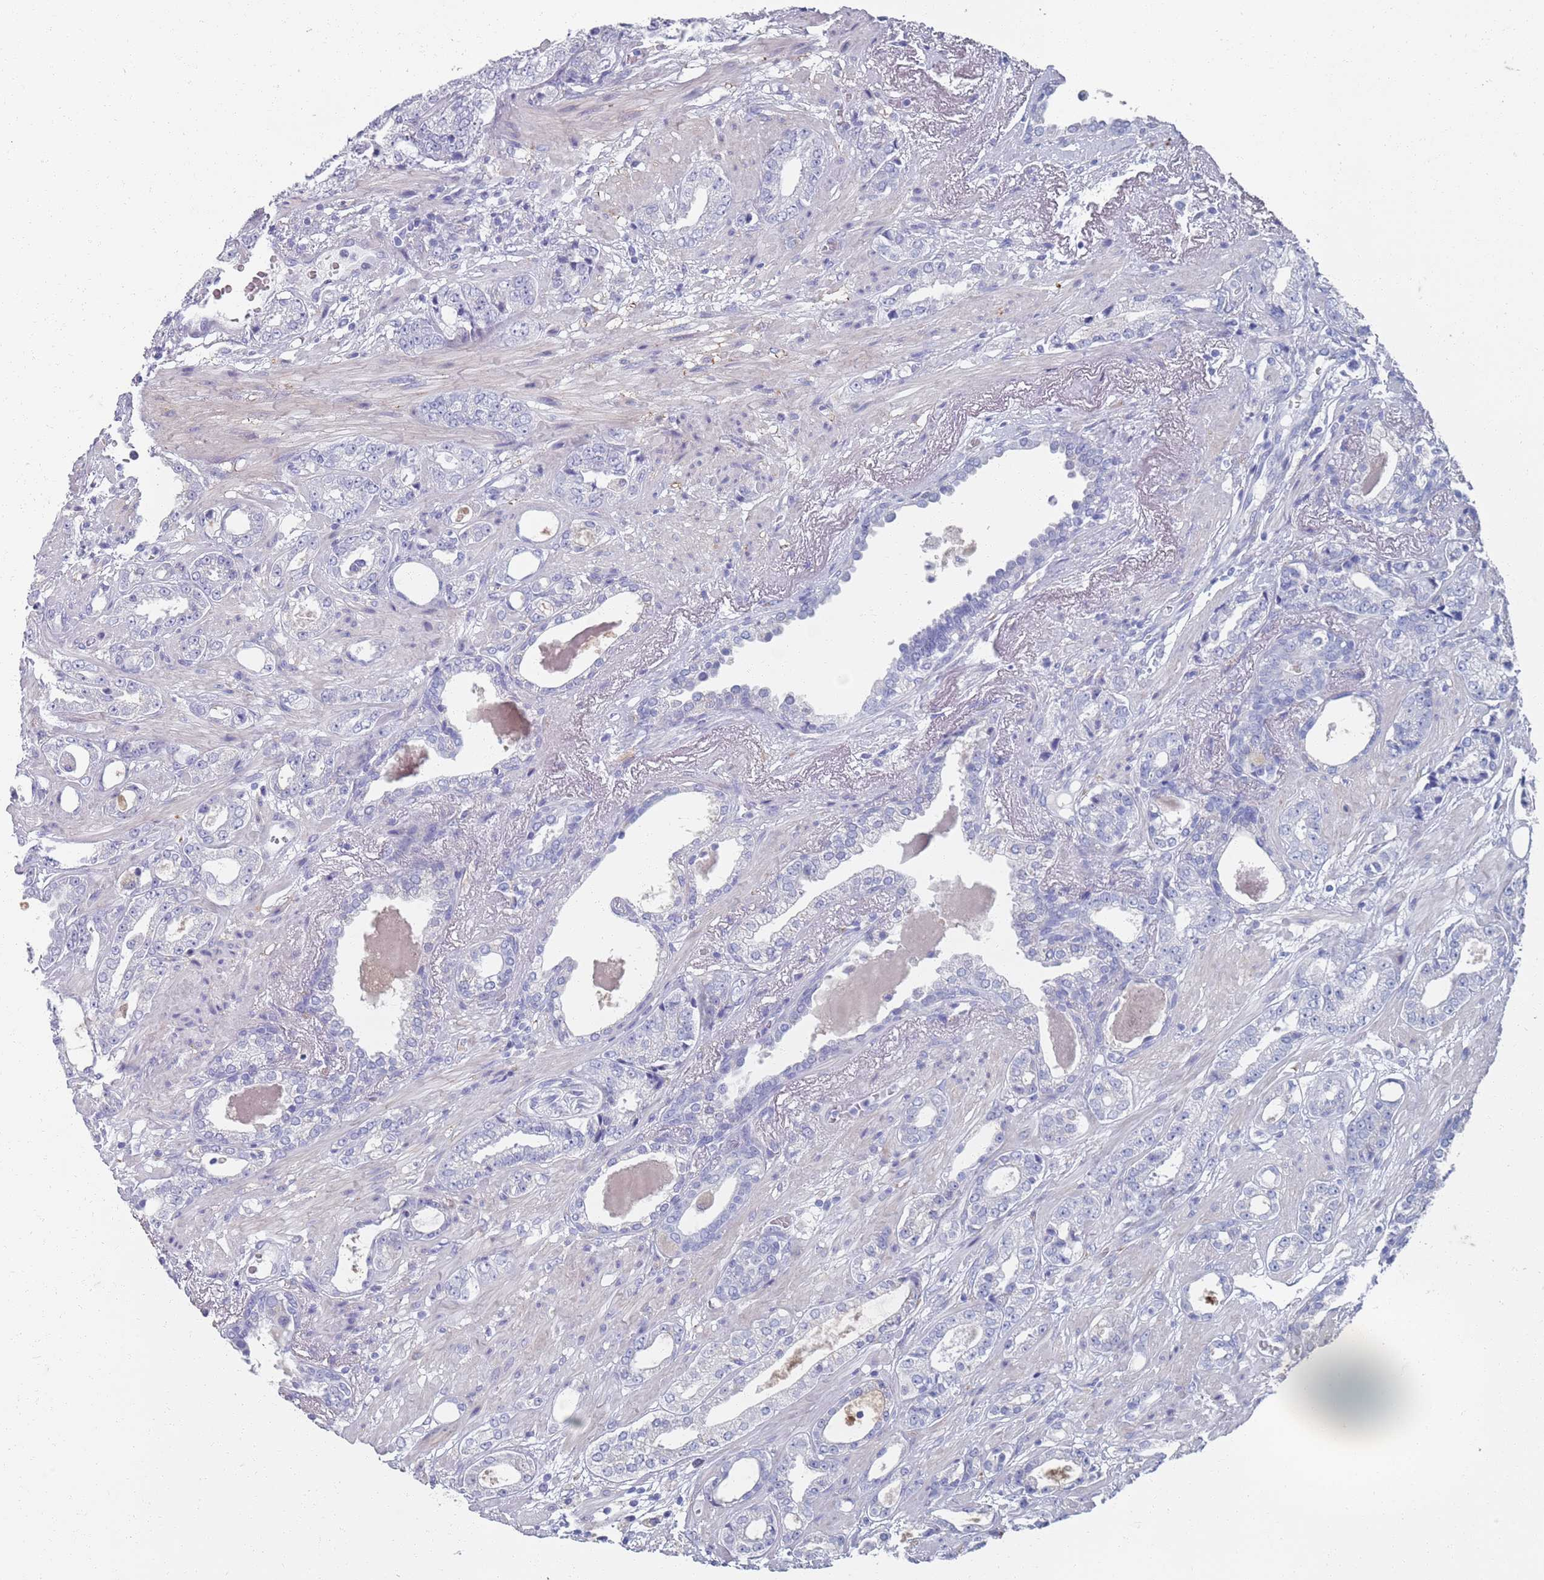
{"staining": {"intensity": "negative", "quantity": "none", "location": "none"}, "tissue": "prostate cancer", "cell_type": "Tumor cells", "image_type": "cancer", "snomed": [{"axis": "morphology", "description": "Adenocarcinoma, High grade"}, {"axis": "topography", "description": "Prostate"}], "caption": "This micrograph is of prostate cancer stained with immunohistochemistry (IHC) to label a protein in brown with the nuclei are counter-stained blue. There is no staining in tumor cells.", "gene": "PLOD1", "patient": {"sex": "male", "age": 71}}